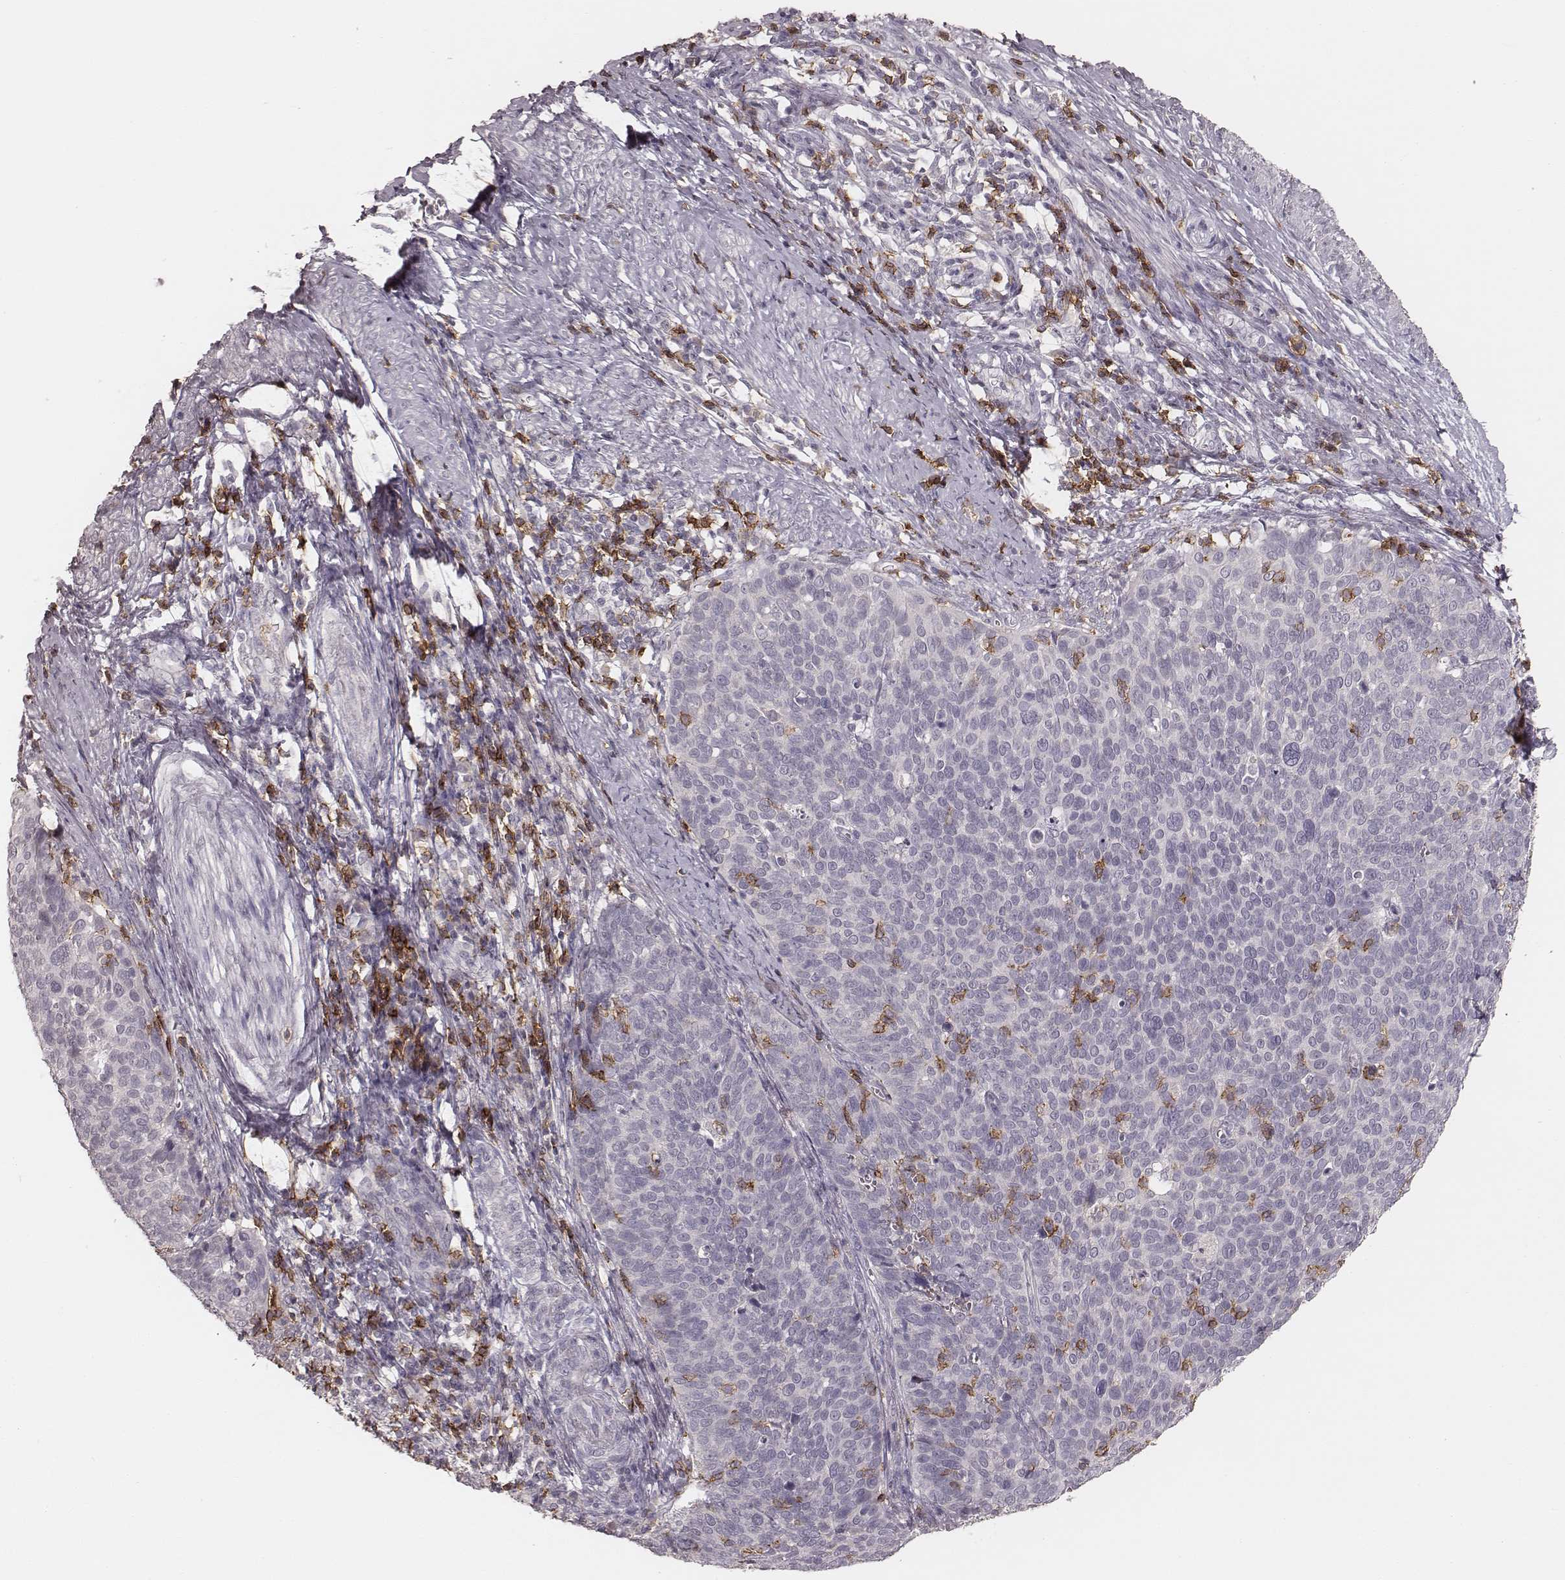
{"staining": {"intensity": "negative", "quantity": "none", "location": "none"}, "tissue": "cervical cancer", "cell_type": "Tumor cells", "image_type": "cancer", "snomed": [{"axis": "morphology", "description": "Normal tissue, NOS"}, {"axis": "morphology", "description": "Squamous cell carcinoma, NOS"}, {"axis": "topography", "description": "Cervix"}], "caption": "High magnification brightfield microscopy of cervical cancer stained with DAB (brown) and counterstained with hematoxylin (blue): tumor cells show no significant expression. Nuclei are stained in blue.", "gene": "CD8A", "patient": {"sex": "female", "age": 39}}